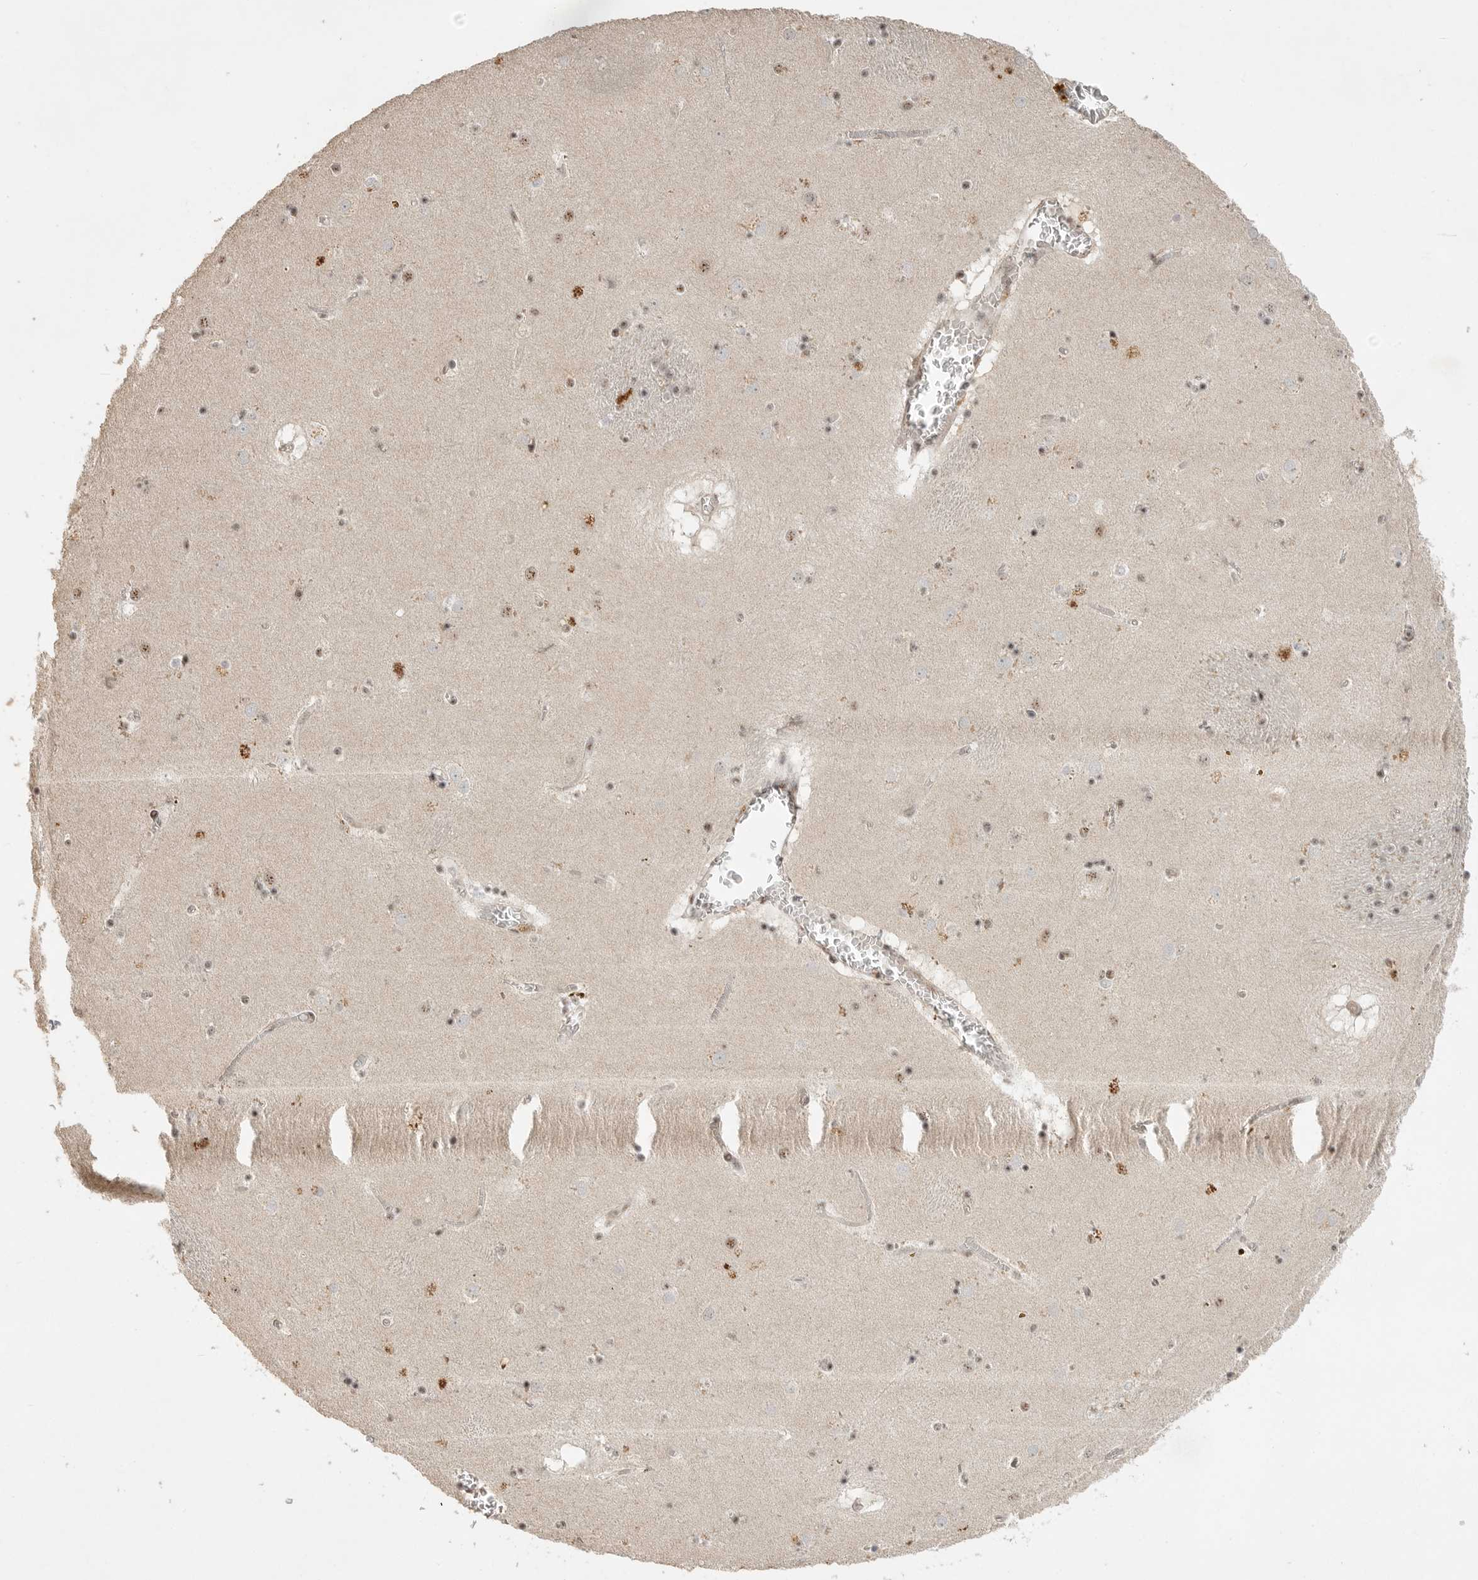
{"staining": {"intensity": "weak", "quantity": "<25%", "location": "nuclear"}, "tissue": "caudate", "cell_type": "Glial cells", "image_type": "normal", "snomed": [{"axis": "morphology", "description": "Normal tissue, NOS"}, {"axis": "topography", "description": "Lateral ventricle wall"}], "caption": "DAB immunohistochemical staining of unremarkable human caudate reveals no significant positivity in glial cells. (DAB (3,3'-diaminobenzidine) IHC, high magnification).", "gene": "POMP", "patient": {"sex": "male", "age": 70}}